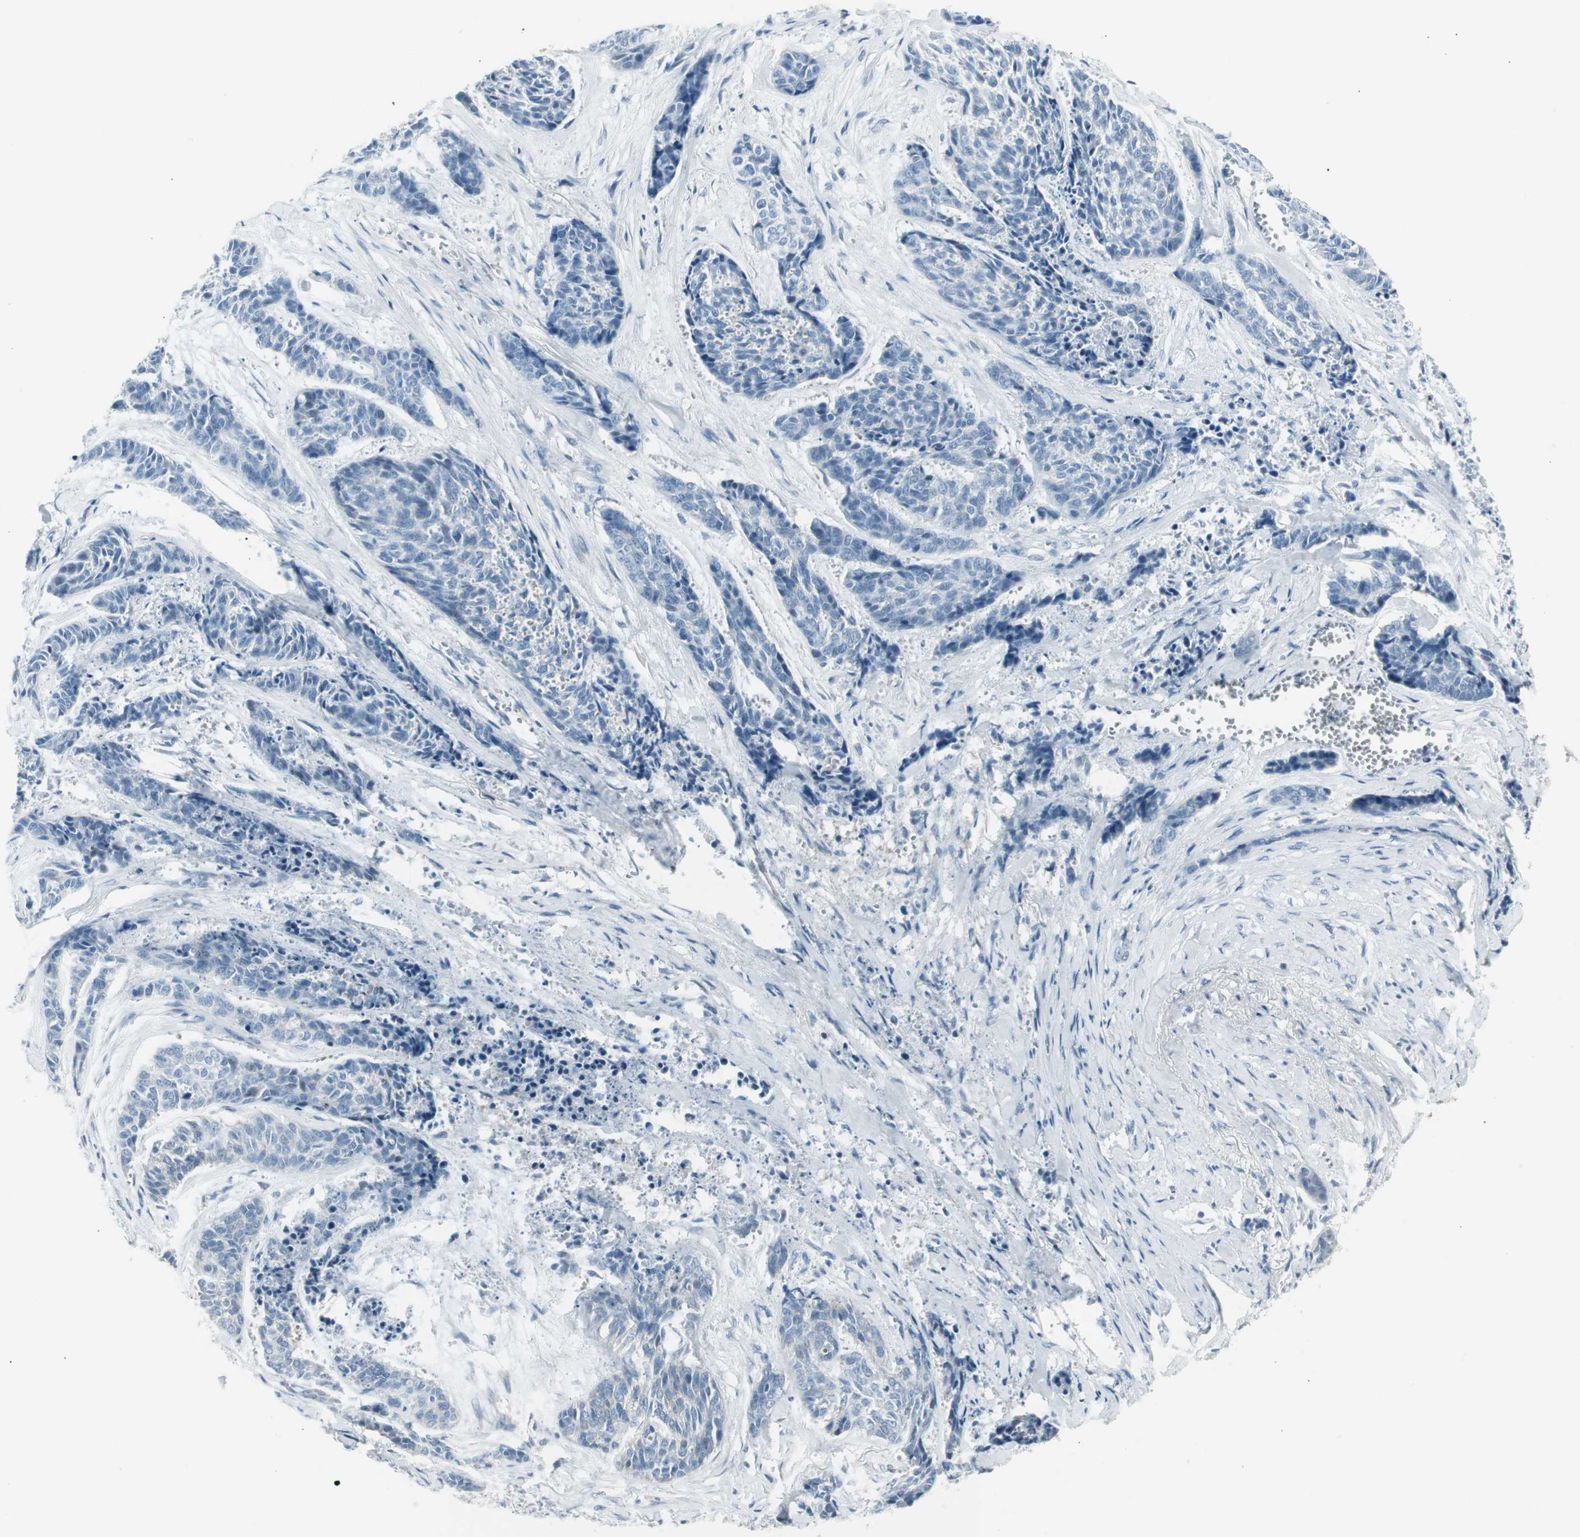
{"staining": {"intensity": "negative", "quantity": "none", "location": "none"}, "tissue": "skin cancer", "cell_type": "Tumor cells", "image_type": "cancer", "snomed": [{"axis": "morphology", "description": "Basal cell carcinoma"}, {"axis": "topography", "description": "Skin"}], "caption": "An immunohistochemistry (IHC) histopathology image of skin basal cell carcinoma is shown. There is no staining in tumor cells of skin basal cell carcinoma.", "gene": "AGR2", "patient": {"sex": "female", "age": 64}}